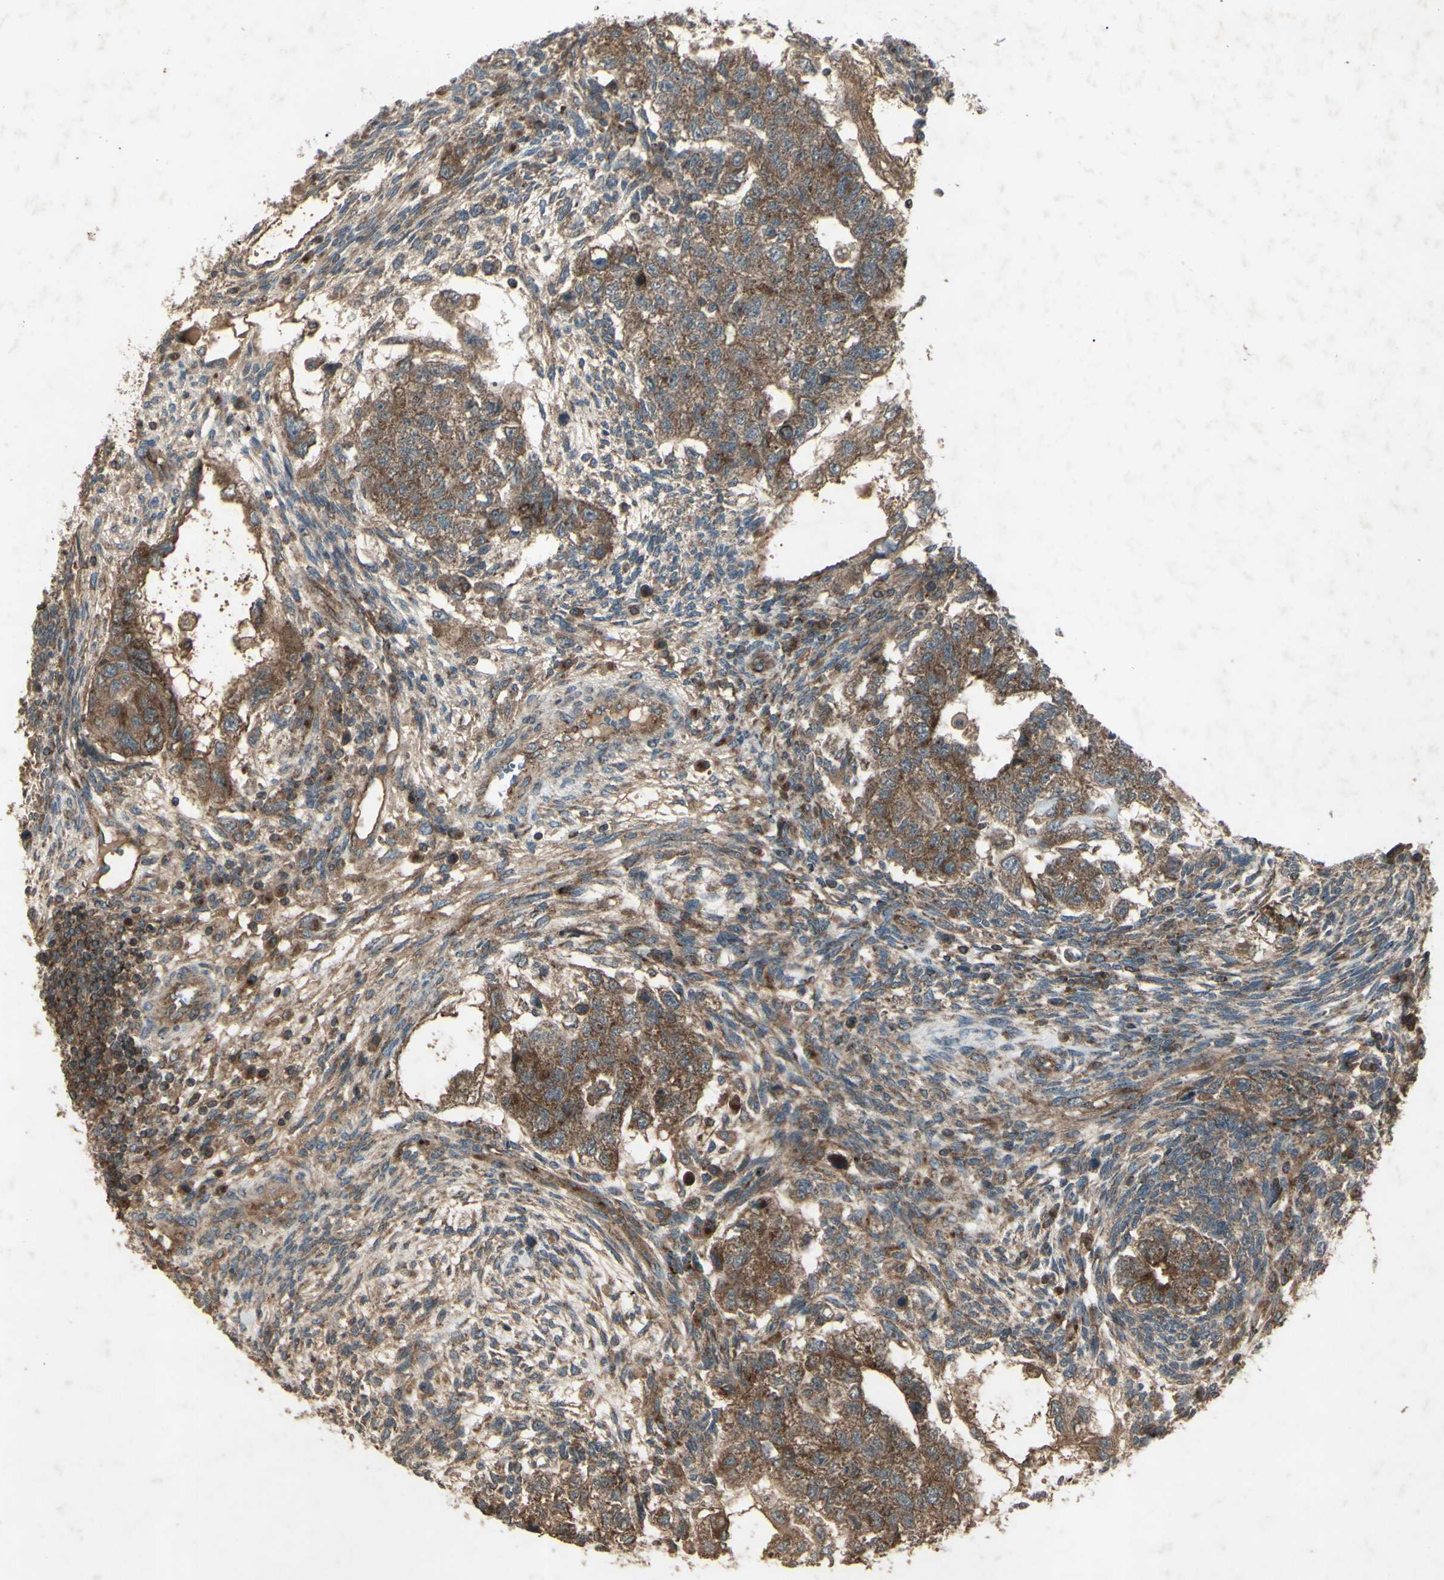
{"staining": {"intensity": "moderate", "quantity": ">75%", "location": "cytoplasmic/membranous"}, "tissue": "testis cancer", "cell_type": "Tumor cells", "image_type": "cancer", "snomed": [{"axis": "morphology", "description": "Normal tissue, NOS"}, {"axis": "morphology", "description": "Carcinoma, Embryonal, NOS"}, {"axis": "topography", "description": "Testis"}], "caption": "Immunohistochemical staining of human testis cancer reveals moderate cytoplasmic/membranous protein positivity in about >75% of tumor cells.", "gene": "AP1G1", "patient": {"sex": "male", "age": 36}}